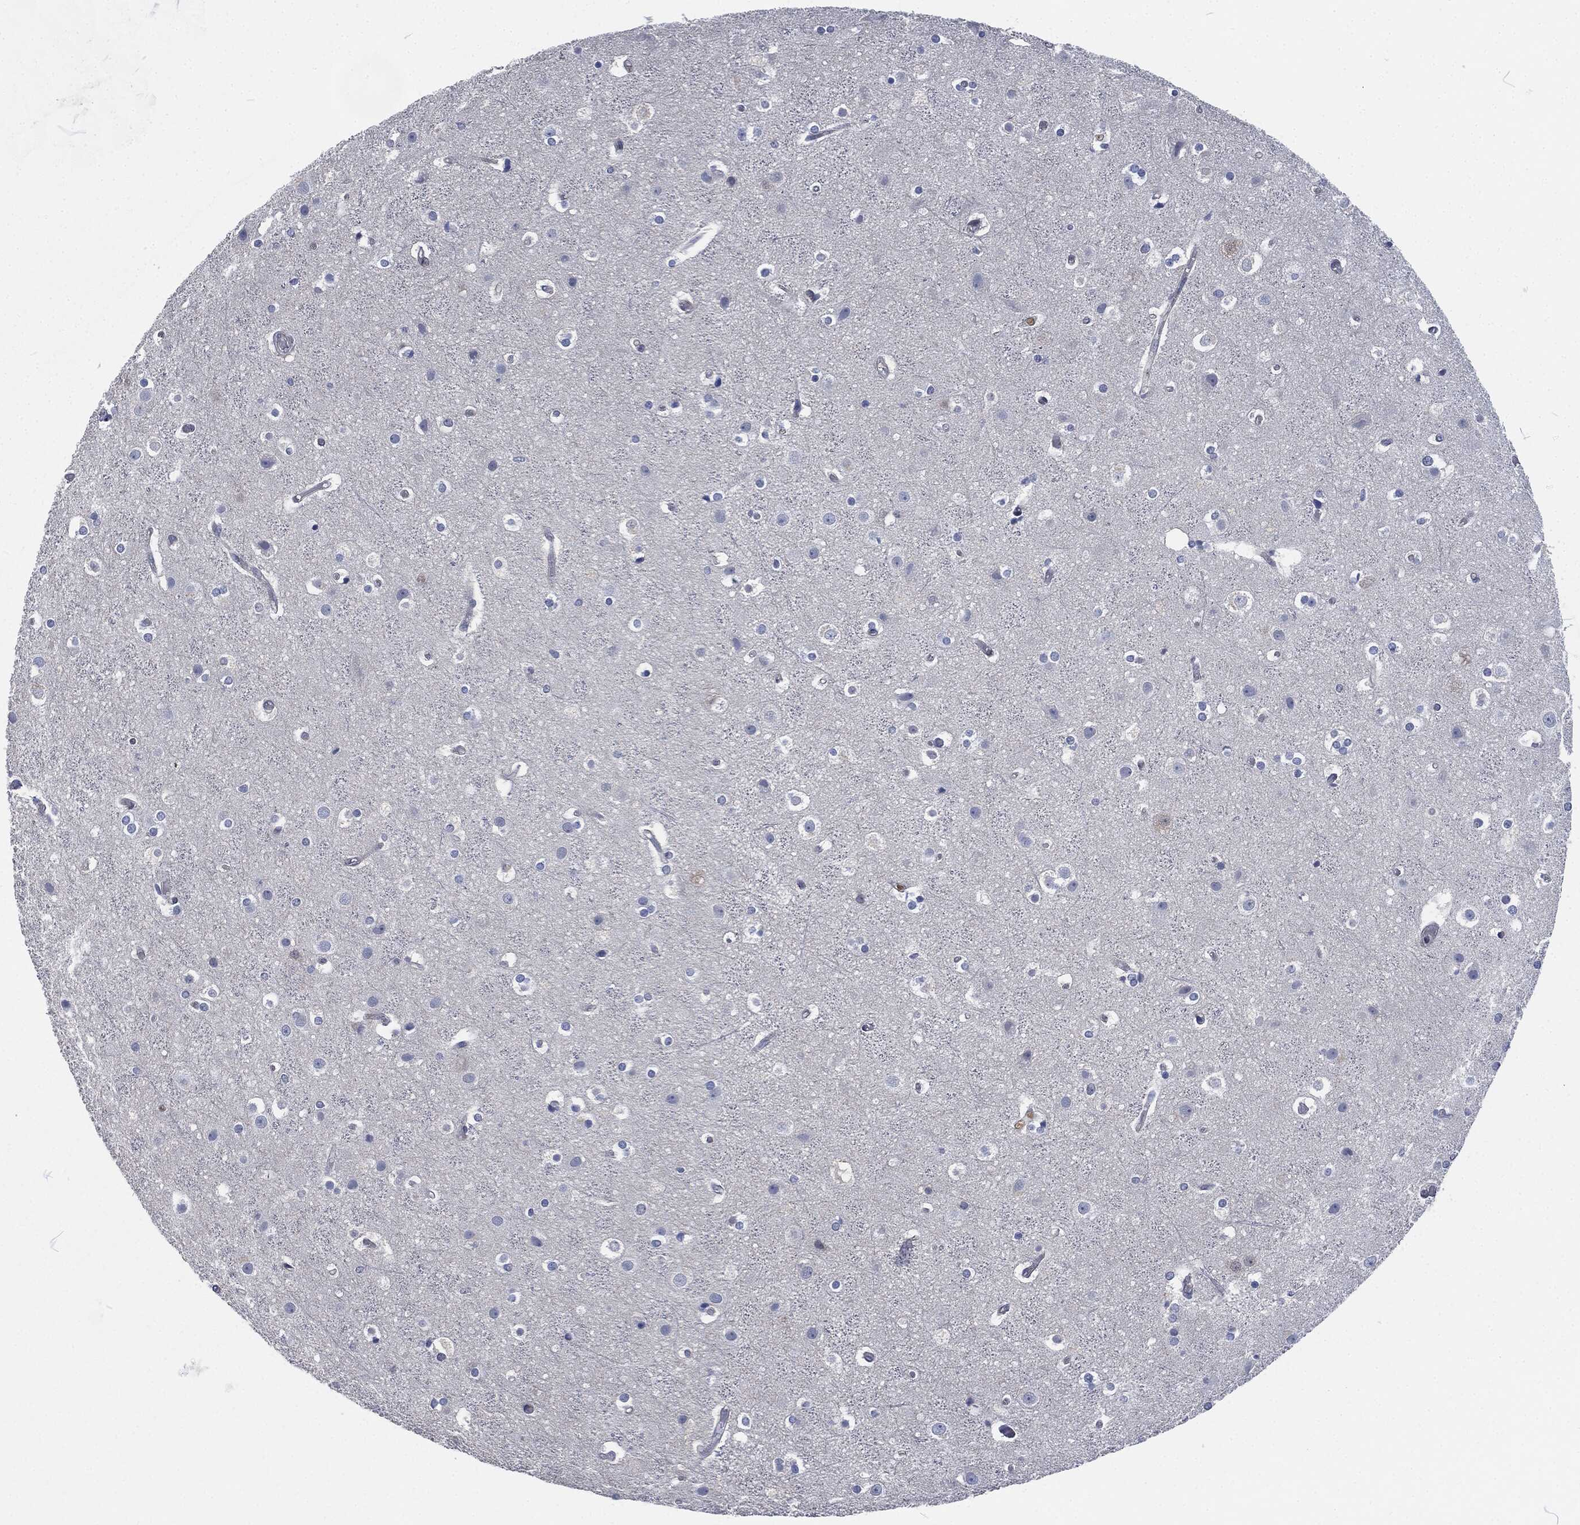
{"staining": {"intensity": "negative", "quantity": "none", "location": "none"}, "tissue": "cerebral cortex", "cell_type": "Endothelial cells", "image_type": "normal", "snomed": [{"axis": "morphology", "description": "Normal tissue, NOS"}, {"axis": "topography", "description": "Cerebral cortex"}], "caption": "The photomicrograph exhibits no staining of endothelial cells in benign cerebral cortex. (Brightfield microscopy of DAB IHC at high magnification).", "gene": "MPO", "patient": {"sex": "female", "age": 52}}